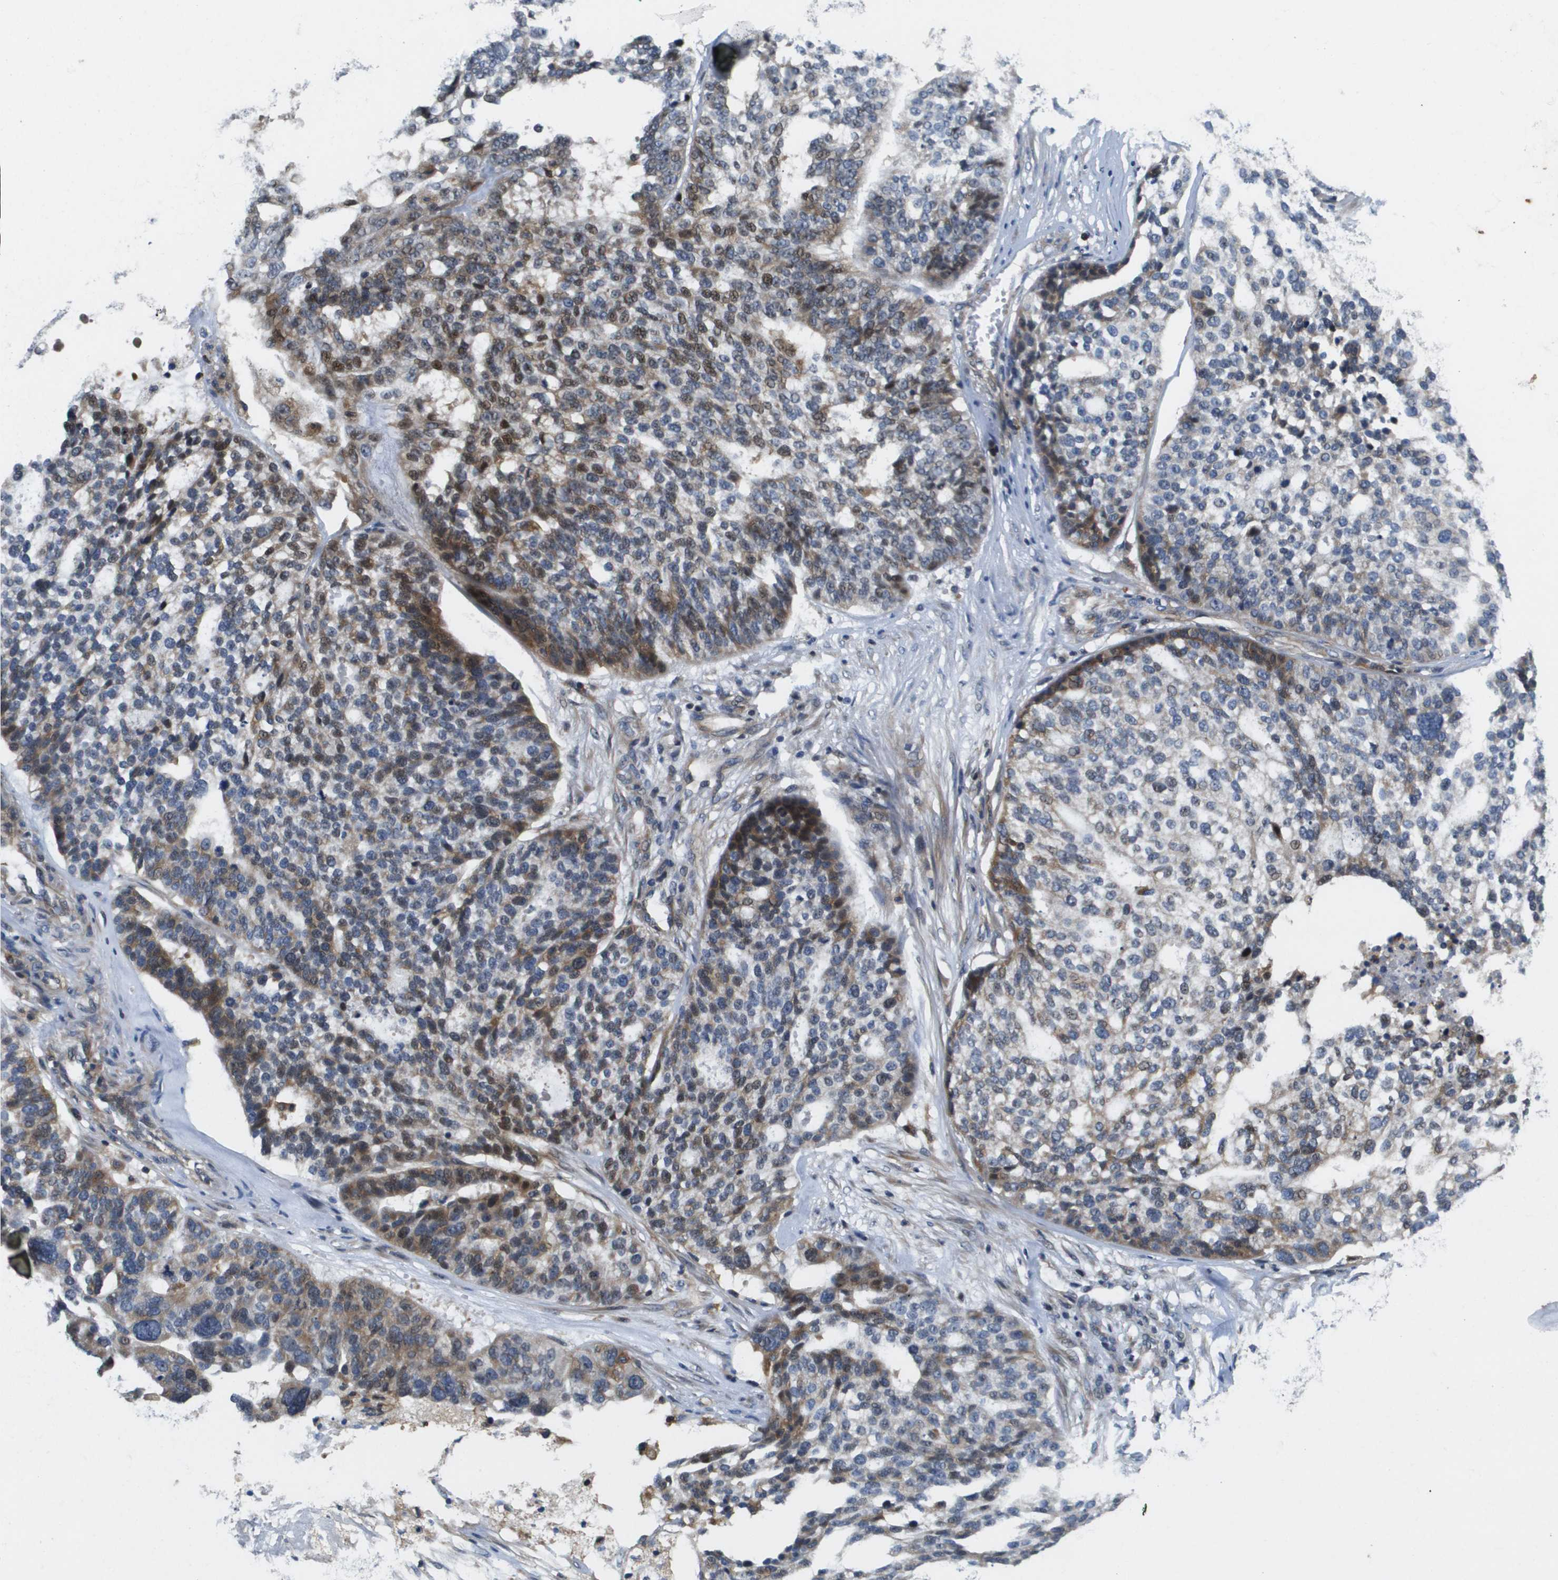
{"staining": {"intensity": "moderate", "quantity": "25%-75%", "location": "cytoplasmic/membranous,nuclear"}, "tissue": "ovarian cancer", "cell_type": "Tumor cells", "image_type": "cancer", "snomed": [{"axis": "morphology", "description": "Cystadenocarcinoma, serous, NOS"}, {"axis": "topography", "description": "Ovary"}], "caption": "Ovarian cancer (serous cystadenocarcinoma) stained with DAB immunohistochemistry (IHC) reveals medium levels of moderate cytoplasmic/membranous and nuclear expression in about 25%-75% of tumor cells.", "gene": "SCN4B", "patient": {"sex": "female", "age": 59}}